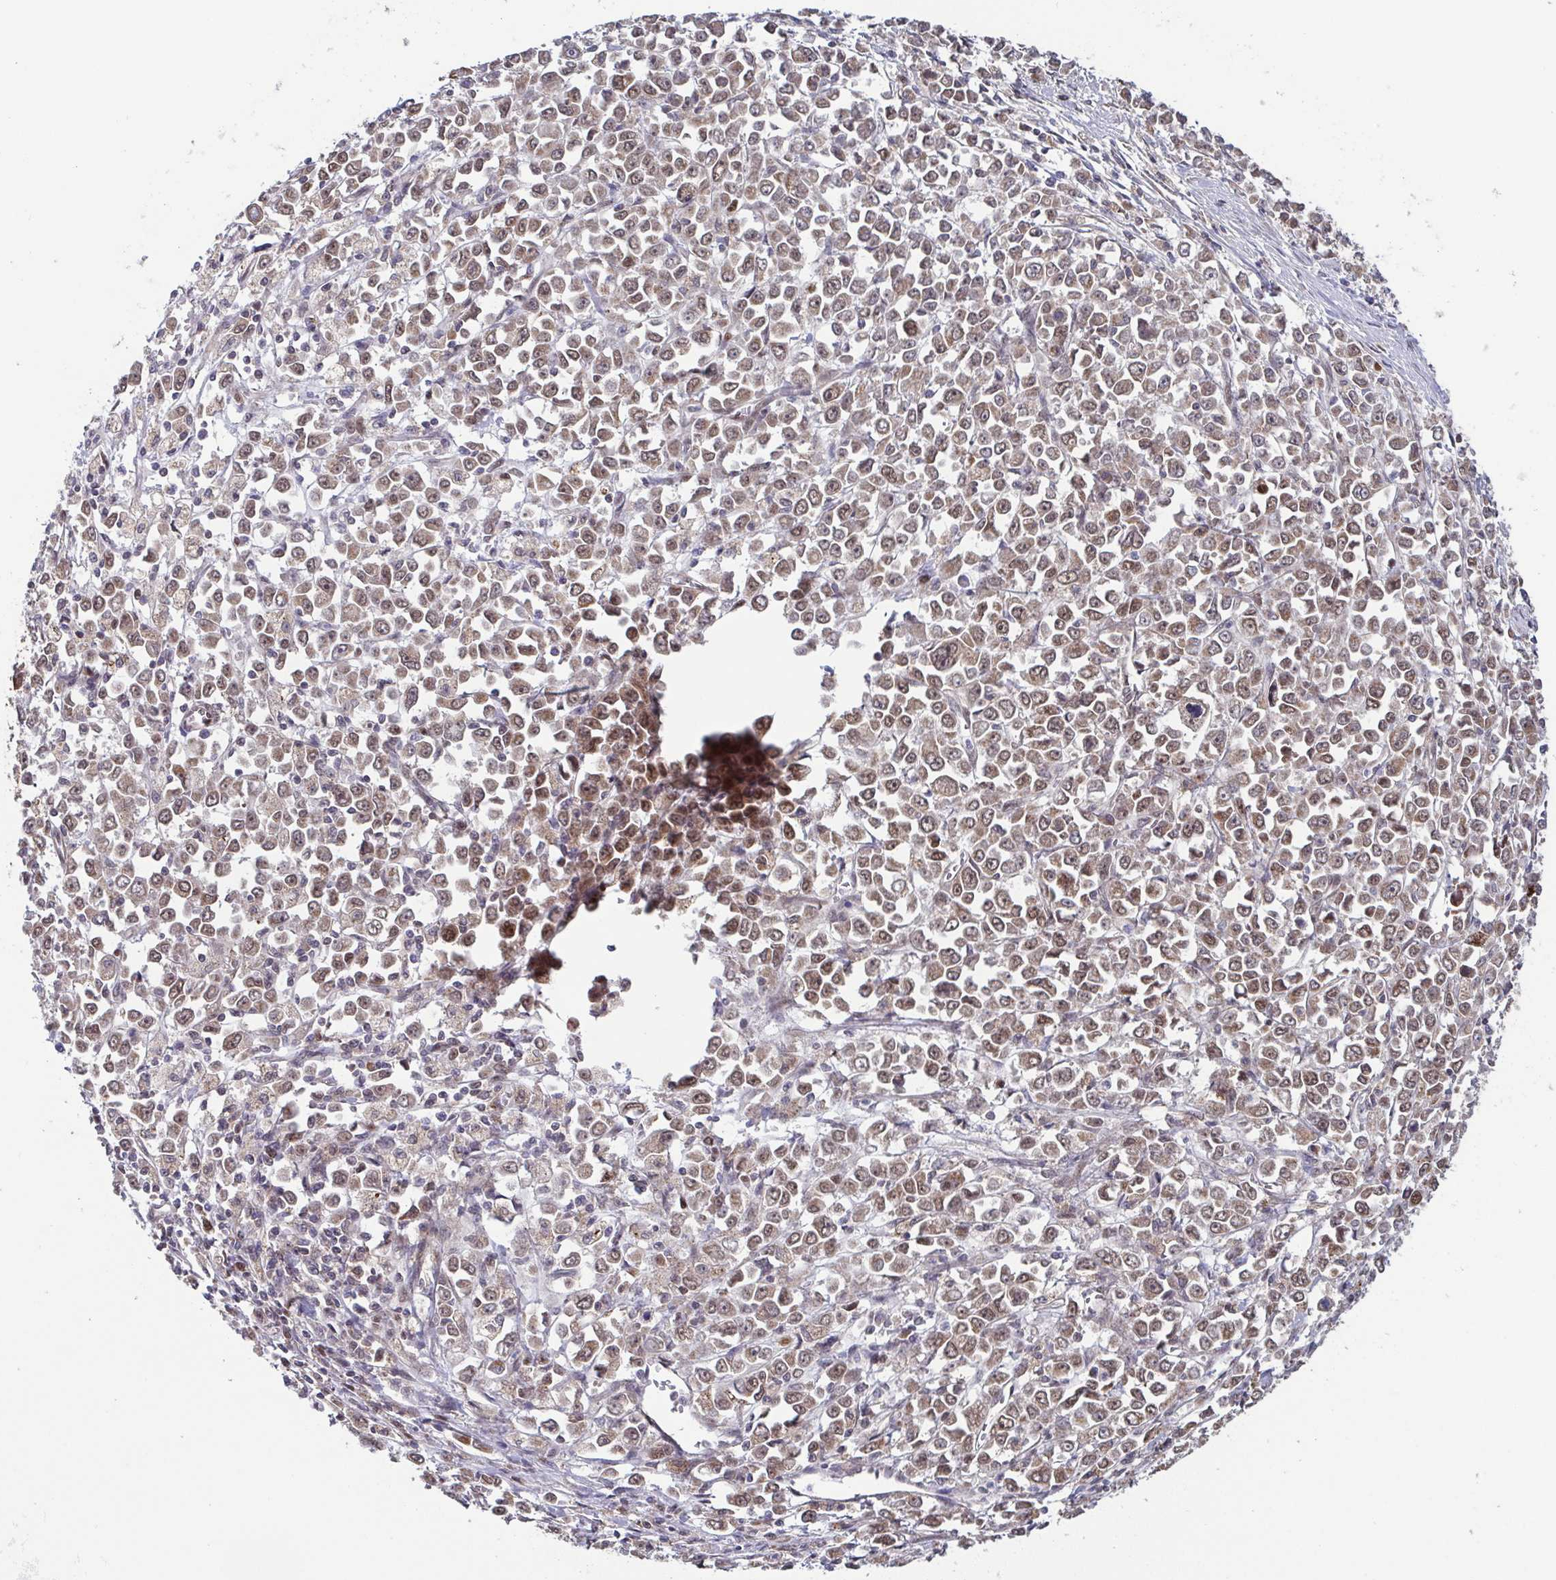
{"staining": {"intensity": "weak", "quantity": ">75%", "location": "cytoplasmic/membranous"}, "tissue": "stomach cancer", "cell_type": "Tumor cells", "image_type": "cancer", "snomed": [{"axis": "morphology", "description": "Adenocarcinoma, NOS"}, {"axis": "topography", "description": "Stomach, upper"}], "caption": "Immunohistochemical staining of human stomach adenocarcinoma displays low levels of weak cytoplasmic/membranous protein positivity in about >75% of tumor cells. (brown staining indicates protein expression, while blue staining denotes nuclei).", "gene": "TTC19", "patient": {"sex": "male", "age": 70}}